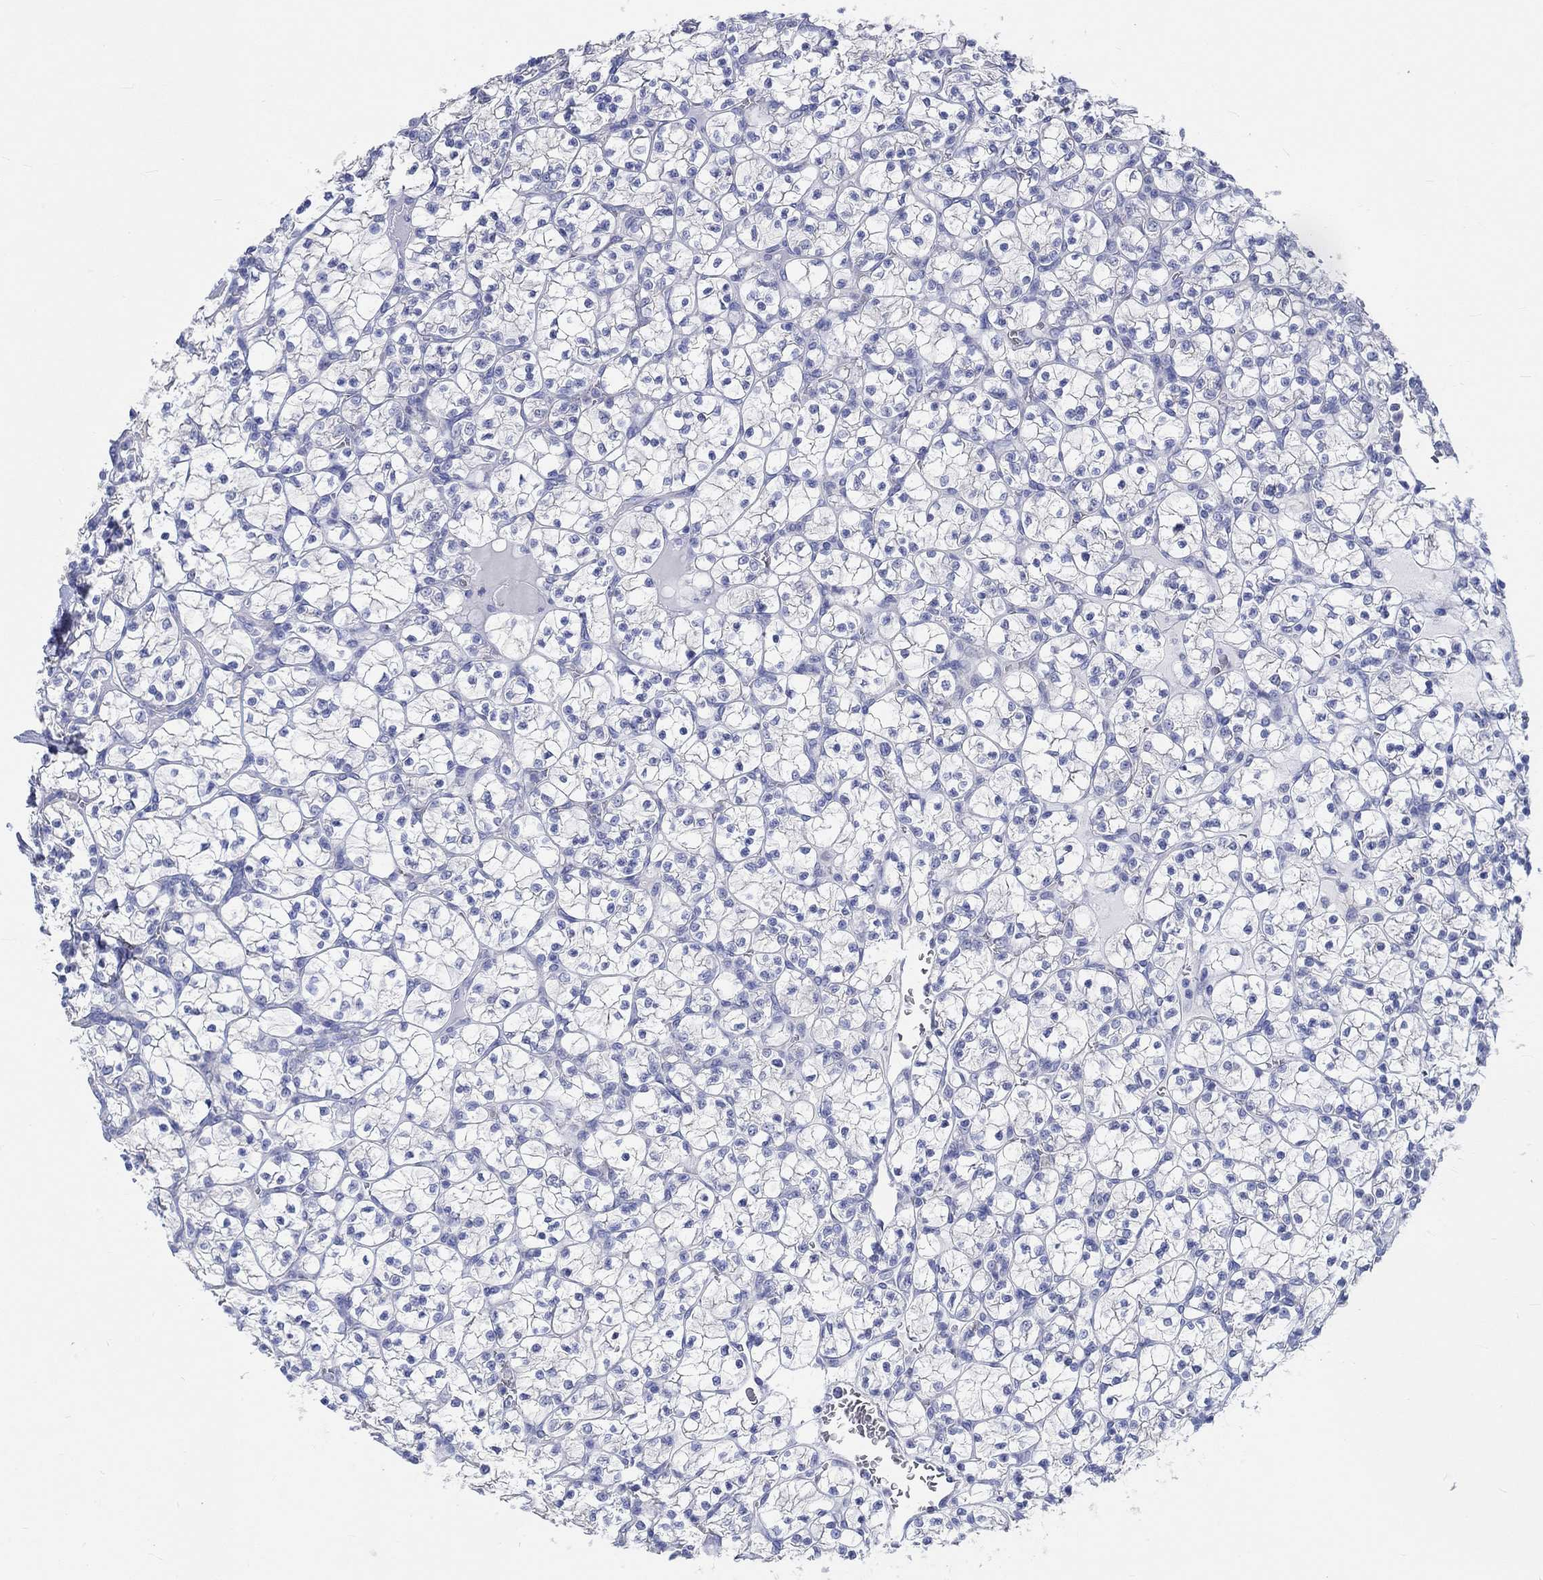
{"staining": {"intensity": "negative", "quantity": "none", "location": "none"}, "tissue": "renal cancer", "cell_type": "Tumor cells", "image_type": "cancer", "snomed": [{"axis": "morphology", "description": "Adenocarcinoma, NOS"}, {"axis": "topography", "description": "Kidney"}], "caption": "Adenocarcinoma (renal) was stained to show a protein in brown. There is no significant expression in tumor cells.", "gene": "KCNA1", "patient": {"sex": "female", "age": 89}}